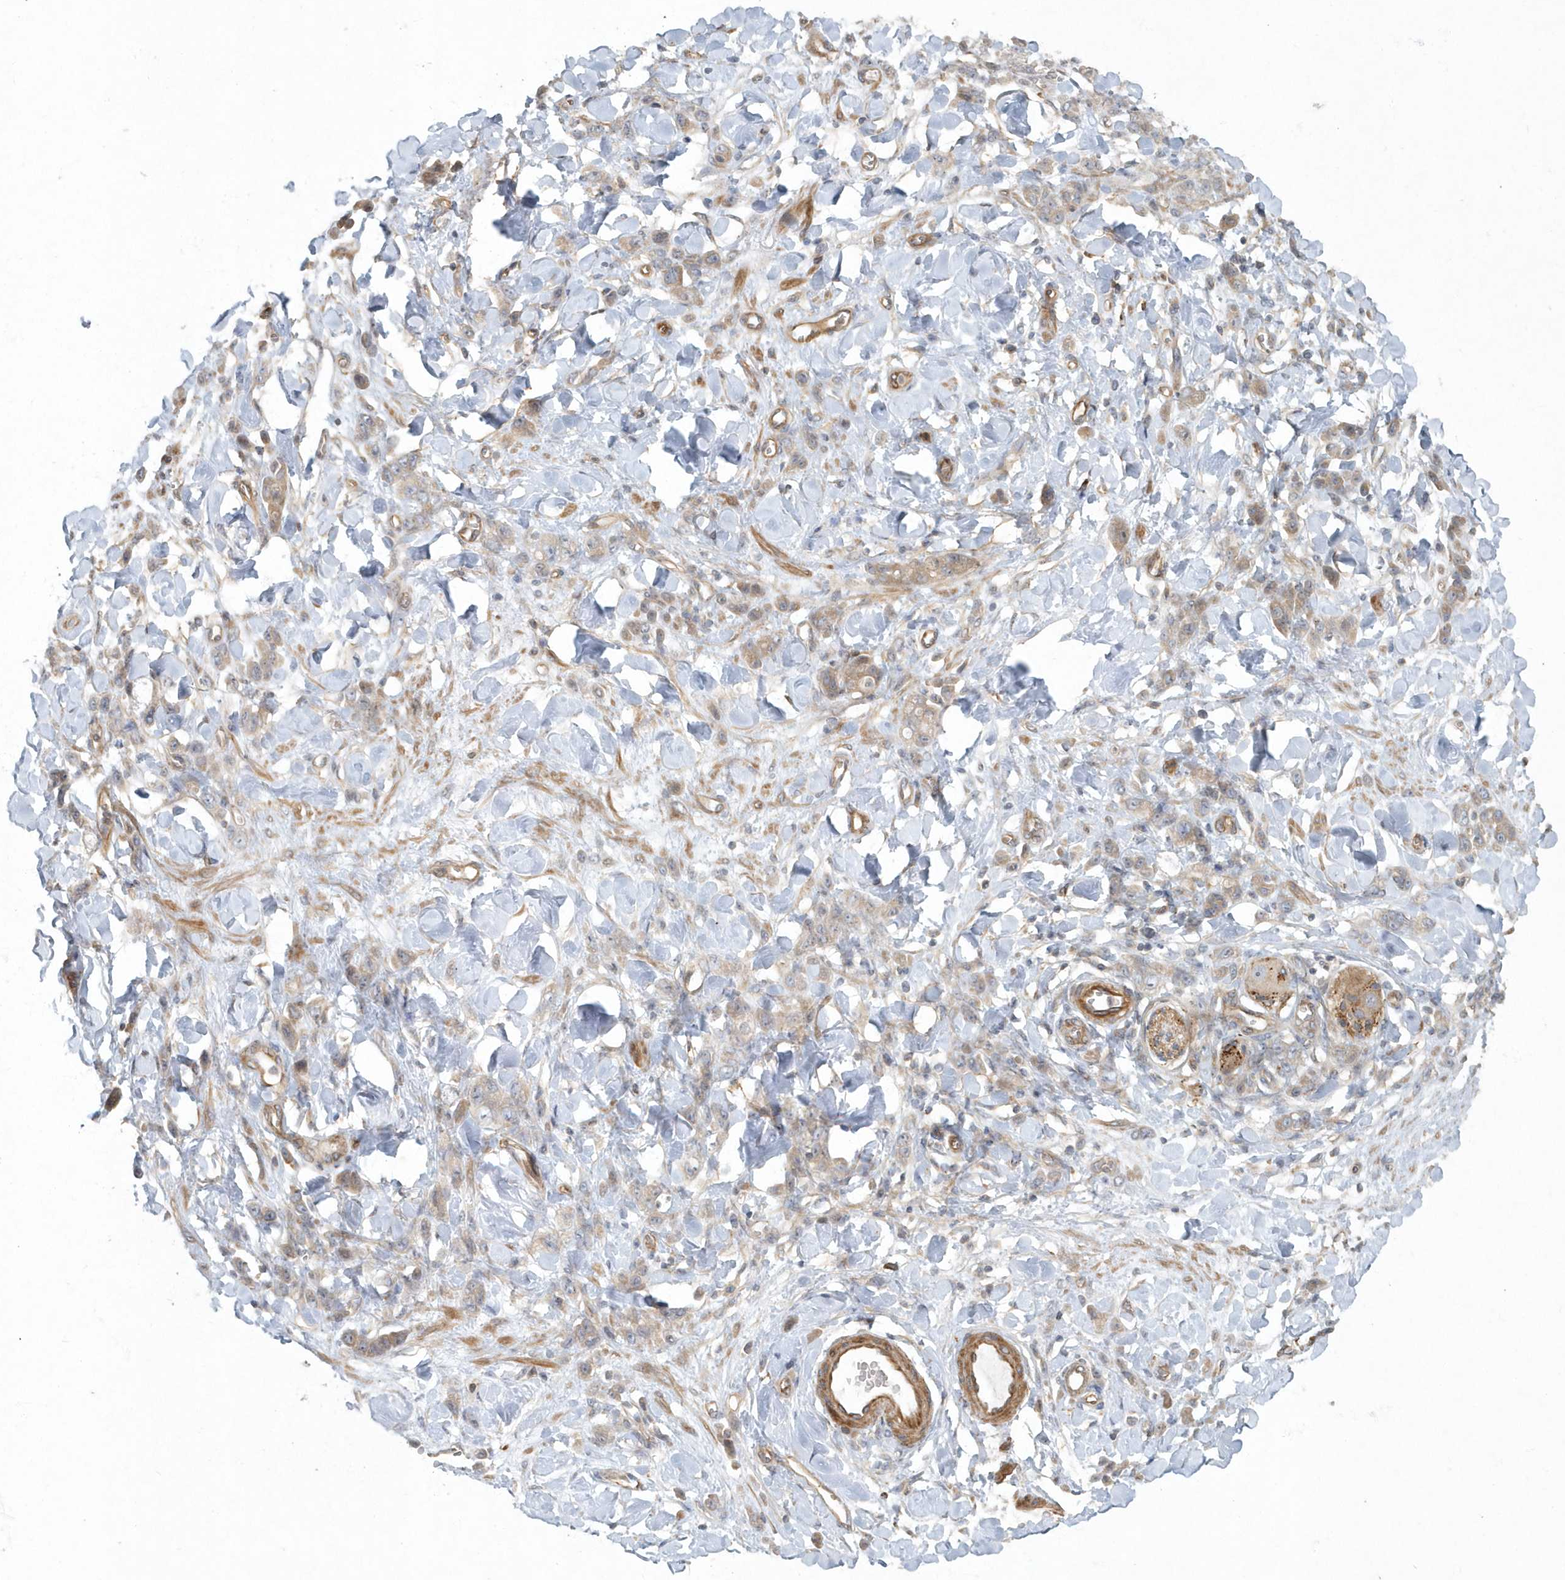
{"staining": {"intensity": "weak", "quantity": "25%-75%", "location": "cytoplasmic/membranous"}, "tissue": "stomach cancer", "cell_type": "Tumor cells", "image_type": "cancer", "snomed": [{"axis": "morphology", "description": "Normal tissue, NOS"}, {"axis": "morphology", "description": "Adenocarcinoma, NOS"}, {"axis": "topography", "description": "Stomach"}], "caption": "There is low levels of weak cytoplasmic/membranous staining in tumor cells of stomach cancer, as demonstrated by immunohistochemical staining (brown color).", "gene": "ARHGEF38", "patient": {"sex": "male", "age": 82}}